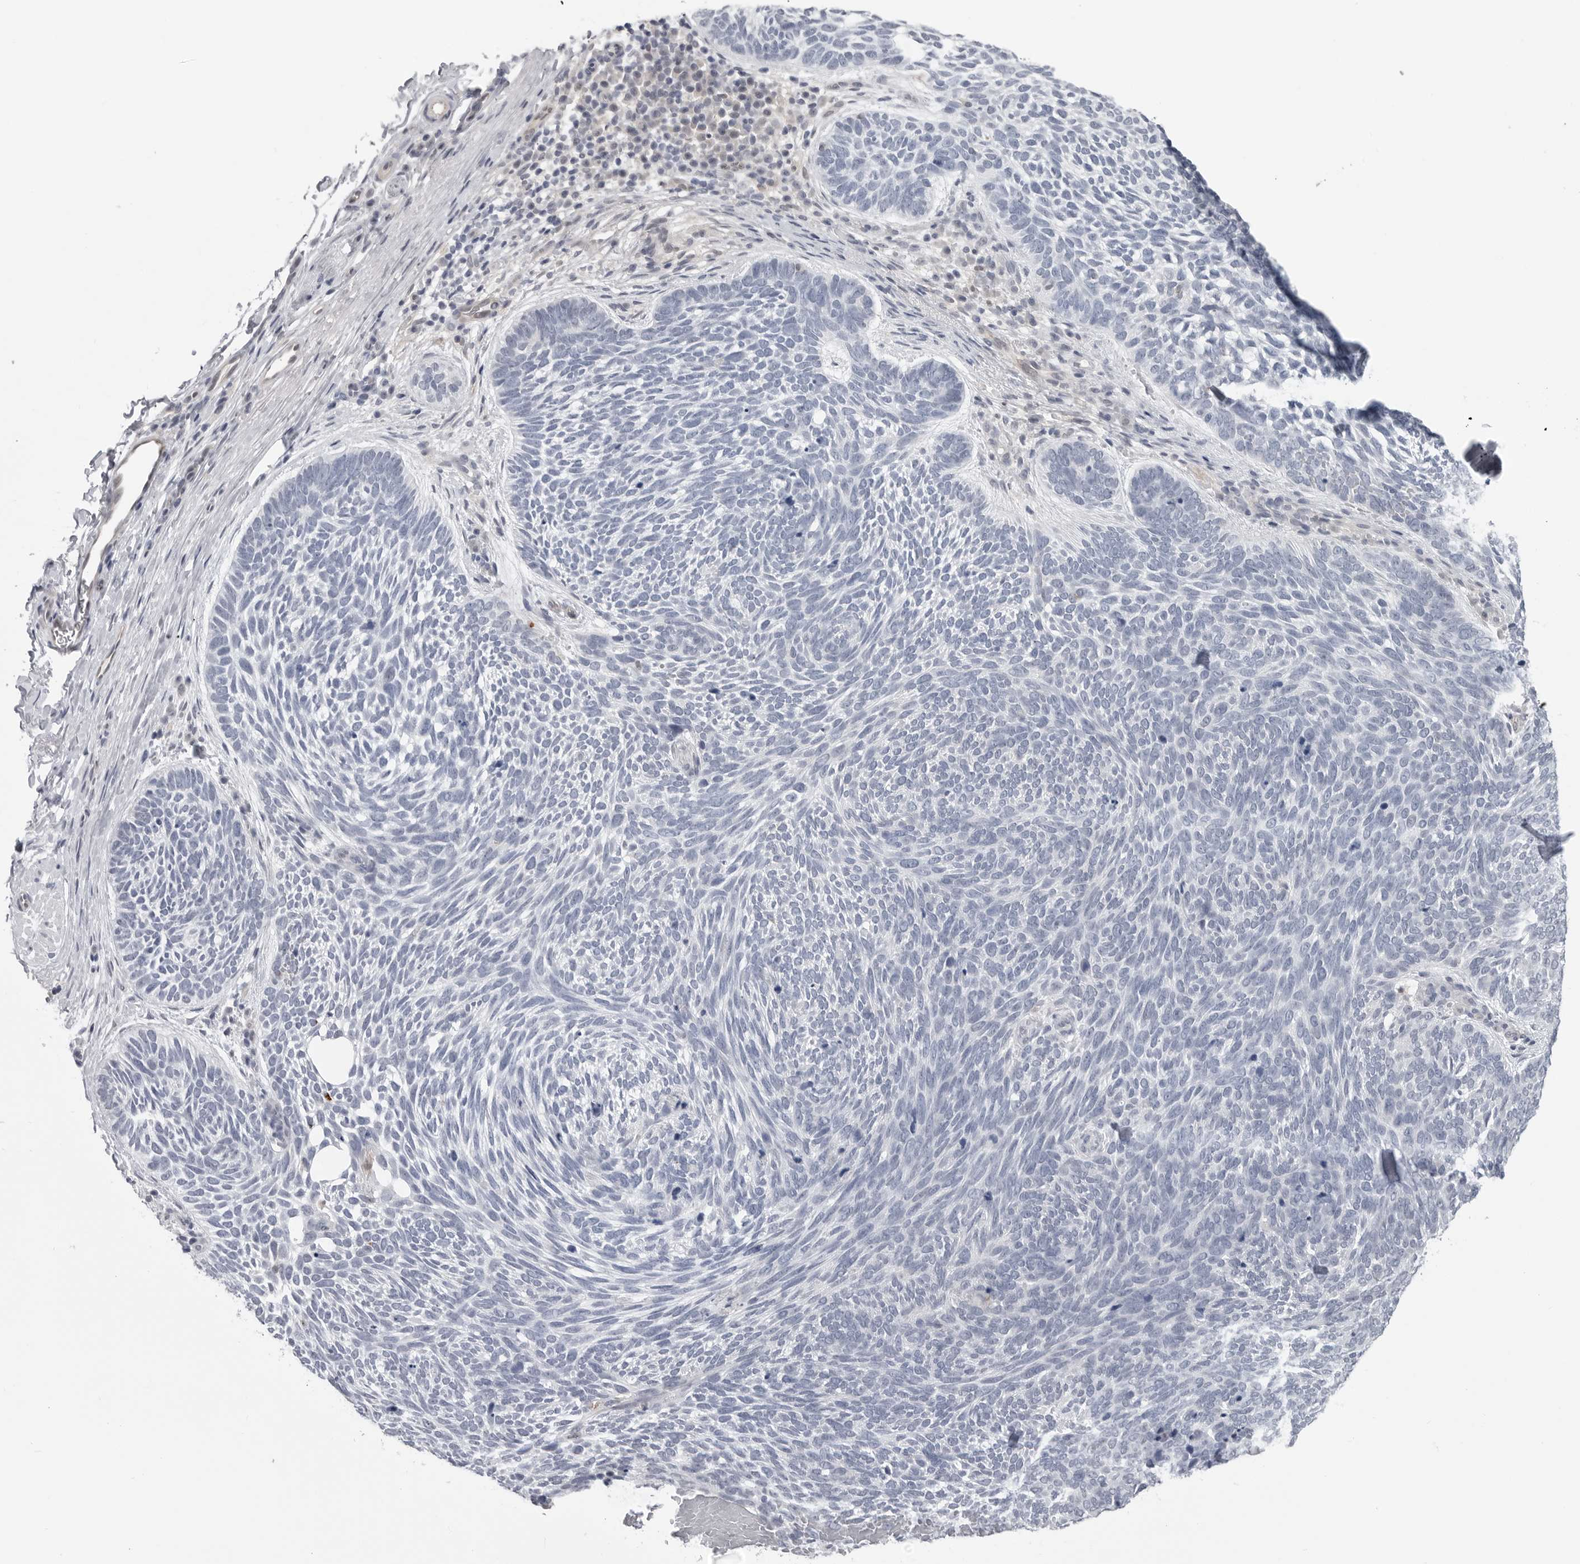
{"staining": {"intensity": "negative", "quantity": "none", "location": "none"}, "tissue": "skin cancer", "cell_type": "Tumor cells", "image_type": "cancer", "snomed": [{"axis": "morphology", "description": "Basal cell carcinoma"}, {"axis": "topography", "description": "Skin"}], "caption": "Immunohistochemistry (IHC) micrograph of neoplastic tissue: human skin basal cell carcinoma stained with DAB (3,3'-diaminobenzidine) displays no significant protein expression in tumor cells.", "gene": "PNPO", "patient": {"sex": "female", "age": 85}}